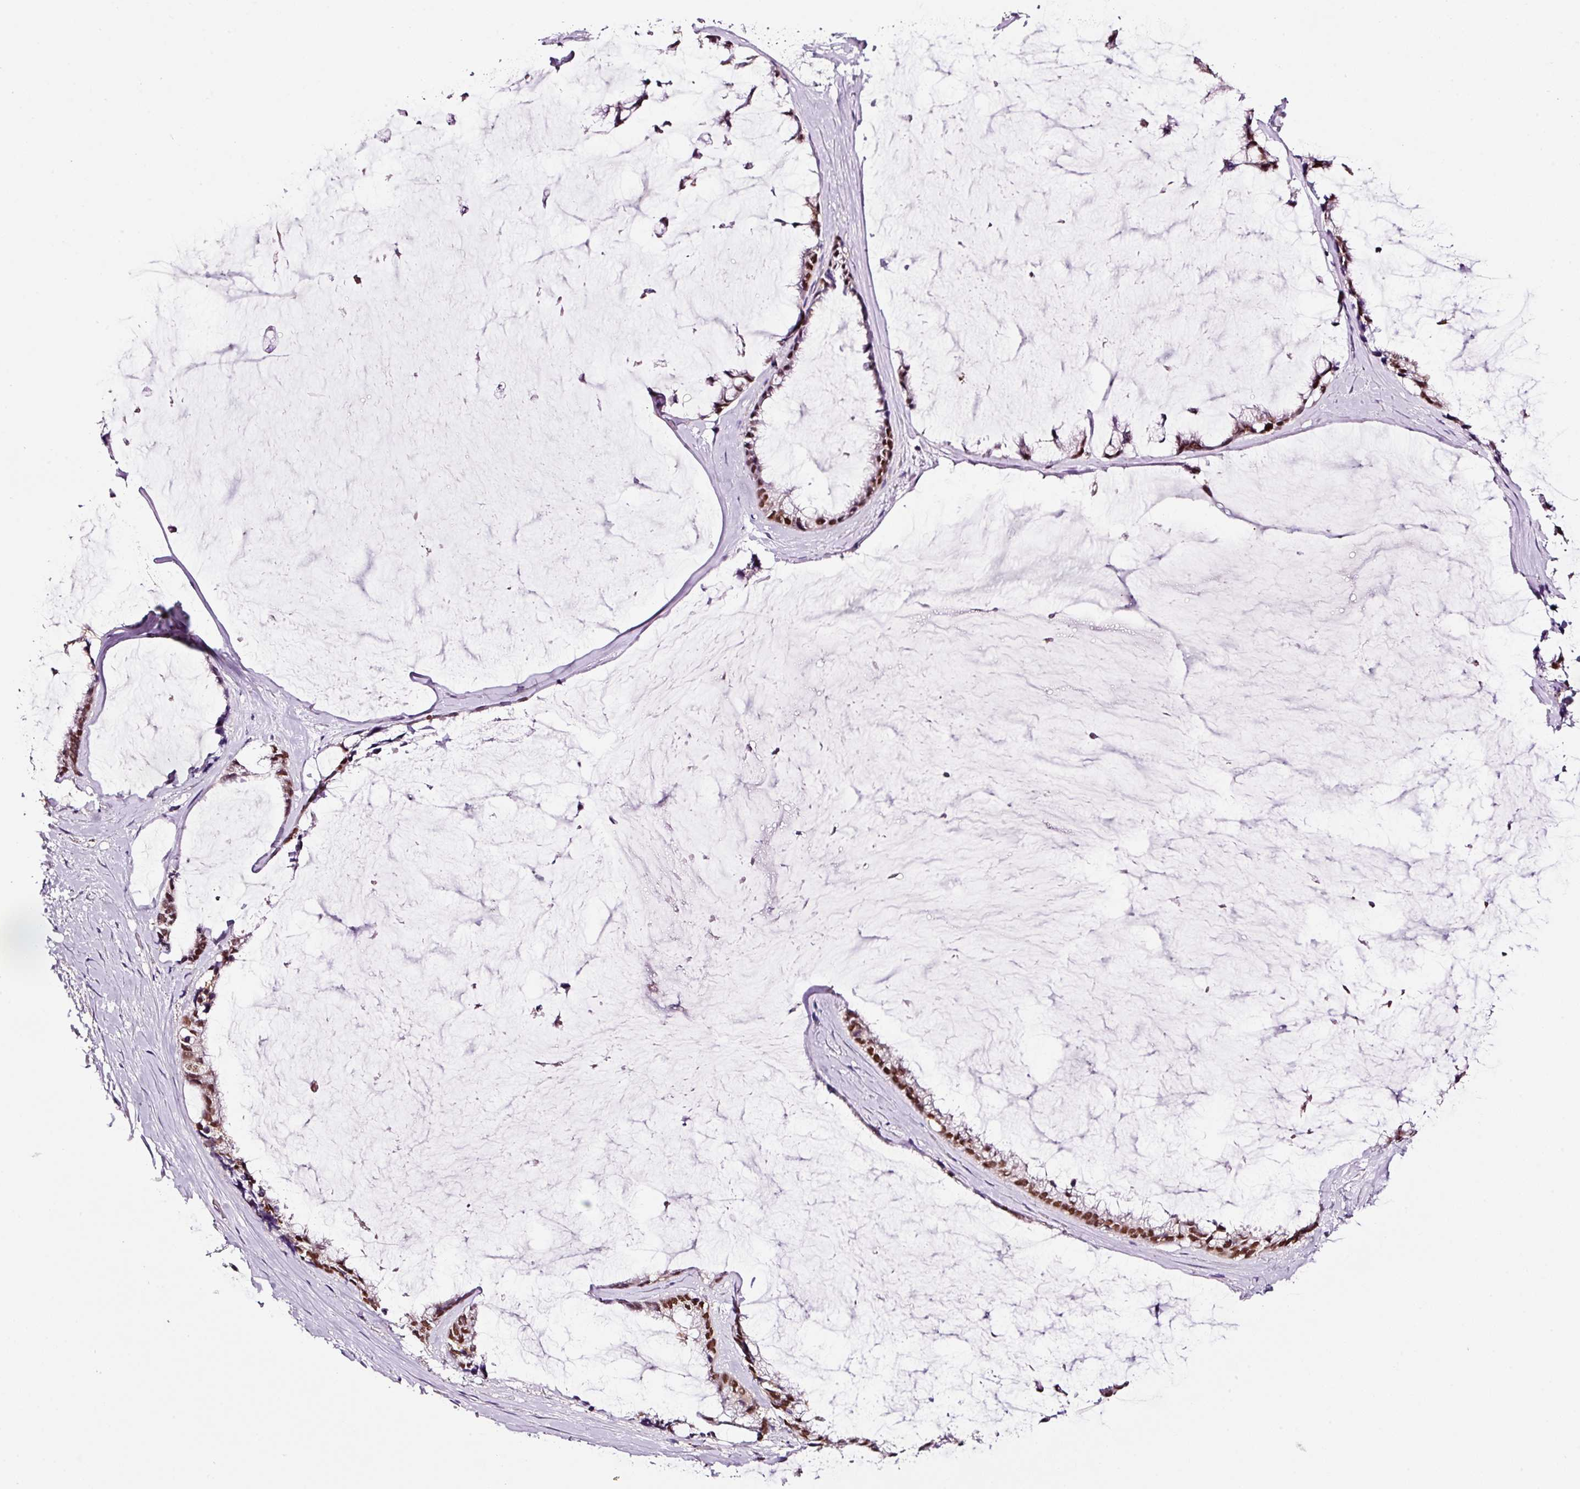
{"staining": {"intensity": "strong", "quantity": ">75%", "location": "nuclear"}, "tissue": "ovarian cancer", "cell_type": "Tumor cells", "image_type": "cancer", "snomed": [{"axis": "morphology", "description": "Cystadenocarcinoma, mucinous, NOS"}, {"axis": "topography", "description": "Ovary"}], "caption": "Mucinous cystadenocarcinoma (ovarian) stained with a brown dye displays strong nuclear positive expression in approximately >75% of tumor cells.", "gene": "RTF2", "patient": {"sex": "female", "age": 39}}